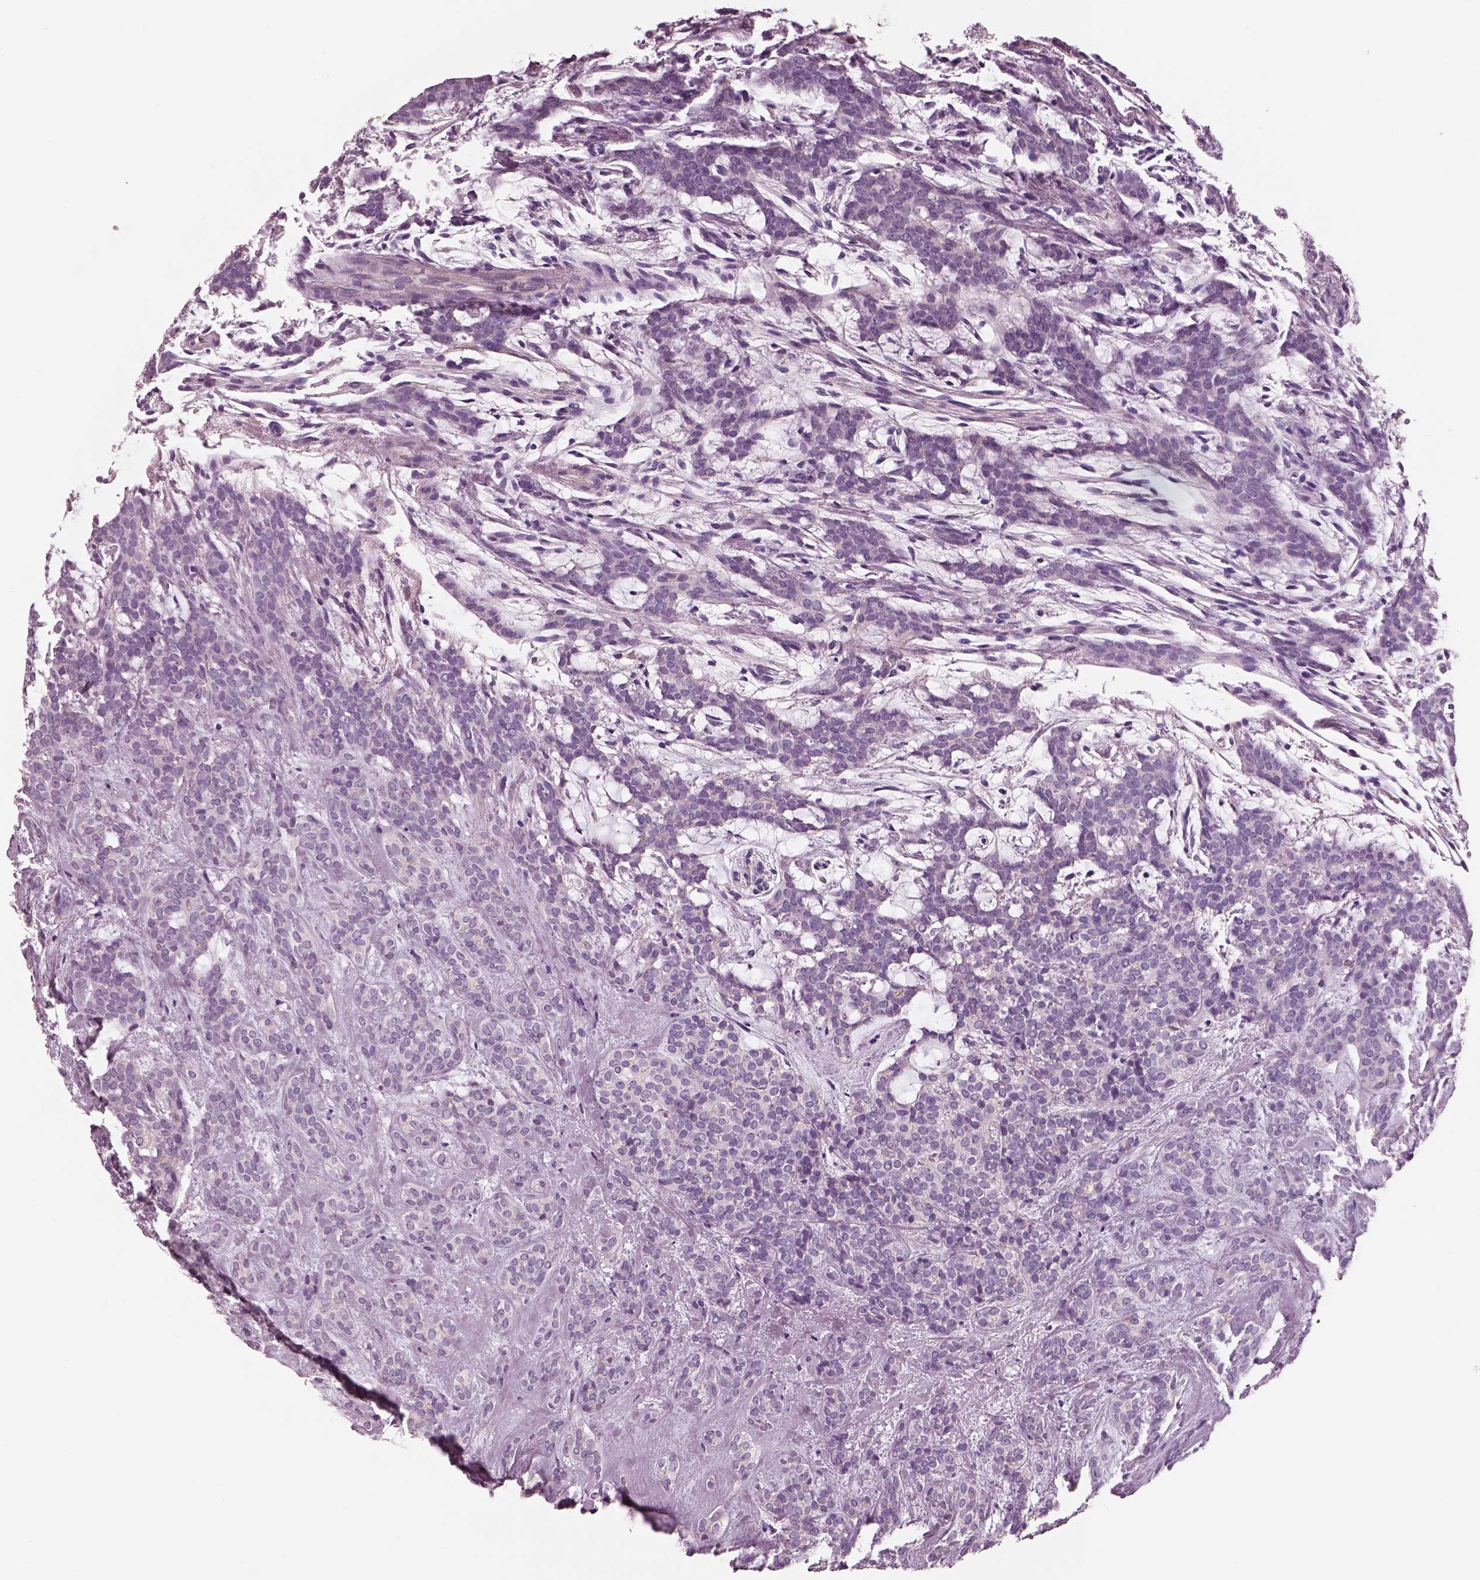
{"staining": {"intensity": "negative", "quantity": "none", "location": "none"}, "tissue": "head and neck cancer", "cell_type": "Tumor cells", "image_type": "cancer", "snomed": [{"axis": "morphology", "description": "Adenocarcinoma, NOS"}, {"axis": "topography", "description": "Head-Neck"}], "caption": "Immunohistochemistry (IHC) of adenocarcinoma (head and neck) demonstrates no expression in tumor cells.", "gene": "IGLL1", "patient": {"sex": "female", "age": 57}}